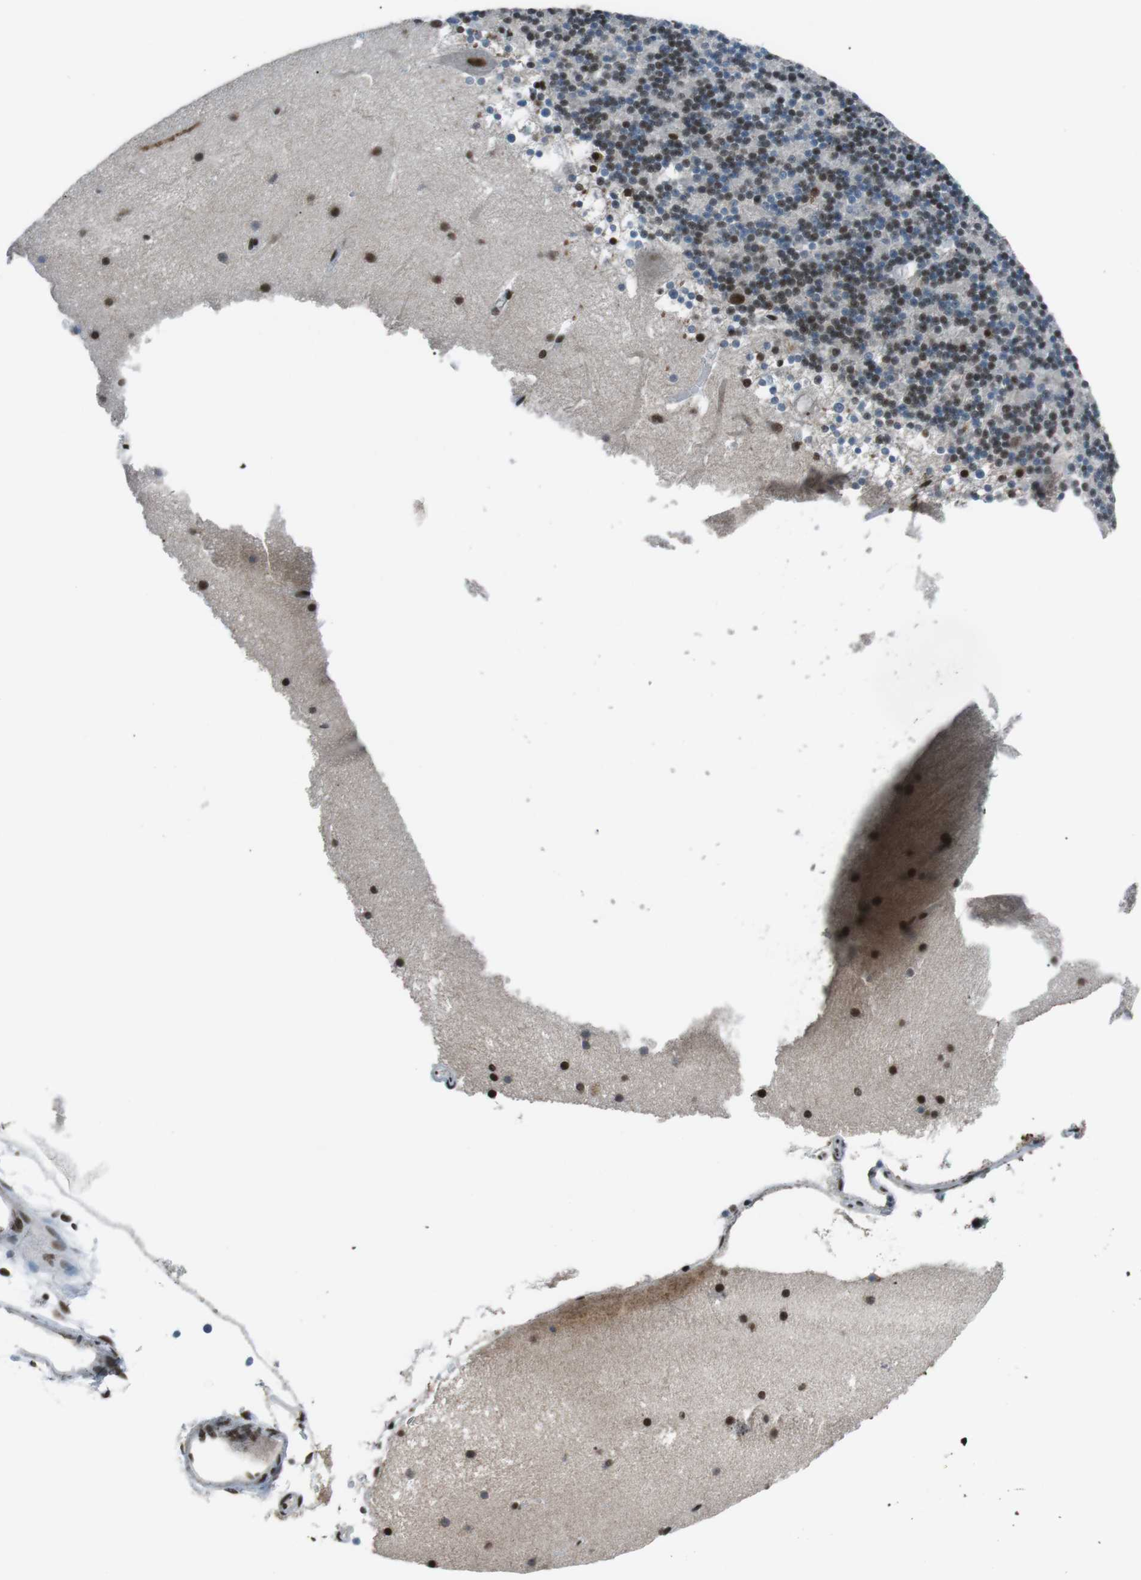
{"staining": {"intensity": "strong", "quantity": "25%-75%", "location": "nuclear"}, "tissue": "cerebellum", "cell_type": "Cells in granular layer", "image_type": "normal", "snomed": [{"axis": "morphology", "description": "Normal tissue, NOS"}, {"axis": "topography", "description": "Cerebellum"}], "caption": "This image shows immunohistochemistry staining of benign human cerebellum, with high strong nuclear expression in approximately 25%-75% of cells in granular layer.", "gene": "TAF1", "patient": {"sex": "male", "age": 45}}